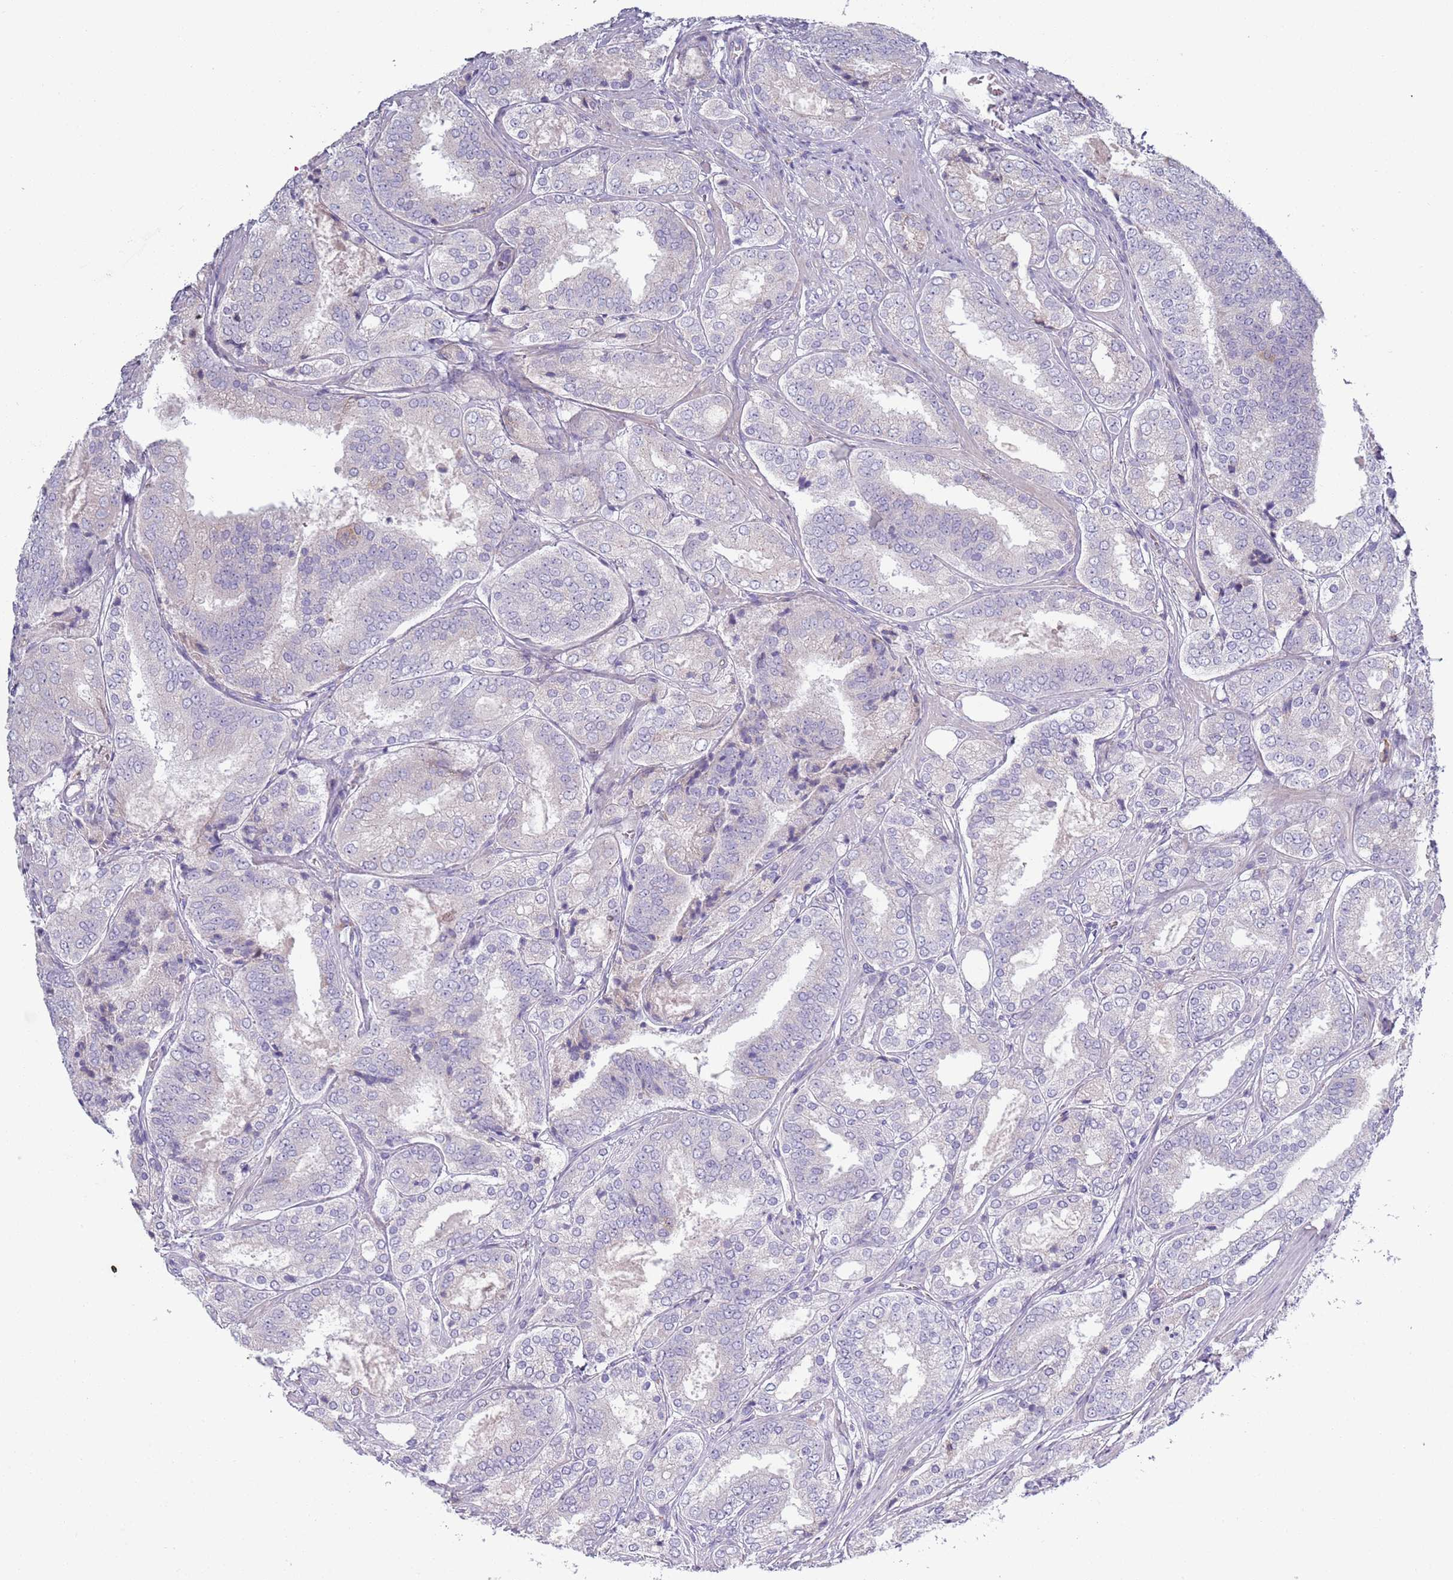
{"staining": {"intensity": "negative", "quantity": "none", "location": "none"}, "tissue": "prostate cancer", "cell_type": "Tumor cells", "image_type": "cancer", "snomed": [{"axis": "morphology", "description": "Adenocarcinoma, High grade"}, {"axis": "topography", "description": "Prostate"}], "caption": "Immunohistochemistry (IHC) image of human prostate cancer (high-grade adenocarcinoma) stained for a protein (brown), which shows no staining in tumor cells.", "gene": "LTB", "patient": {"sex": "male", "age": 63}}